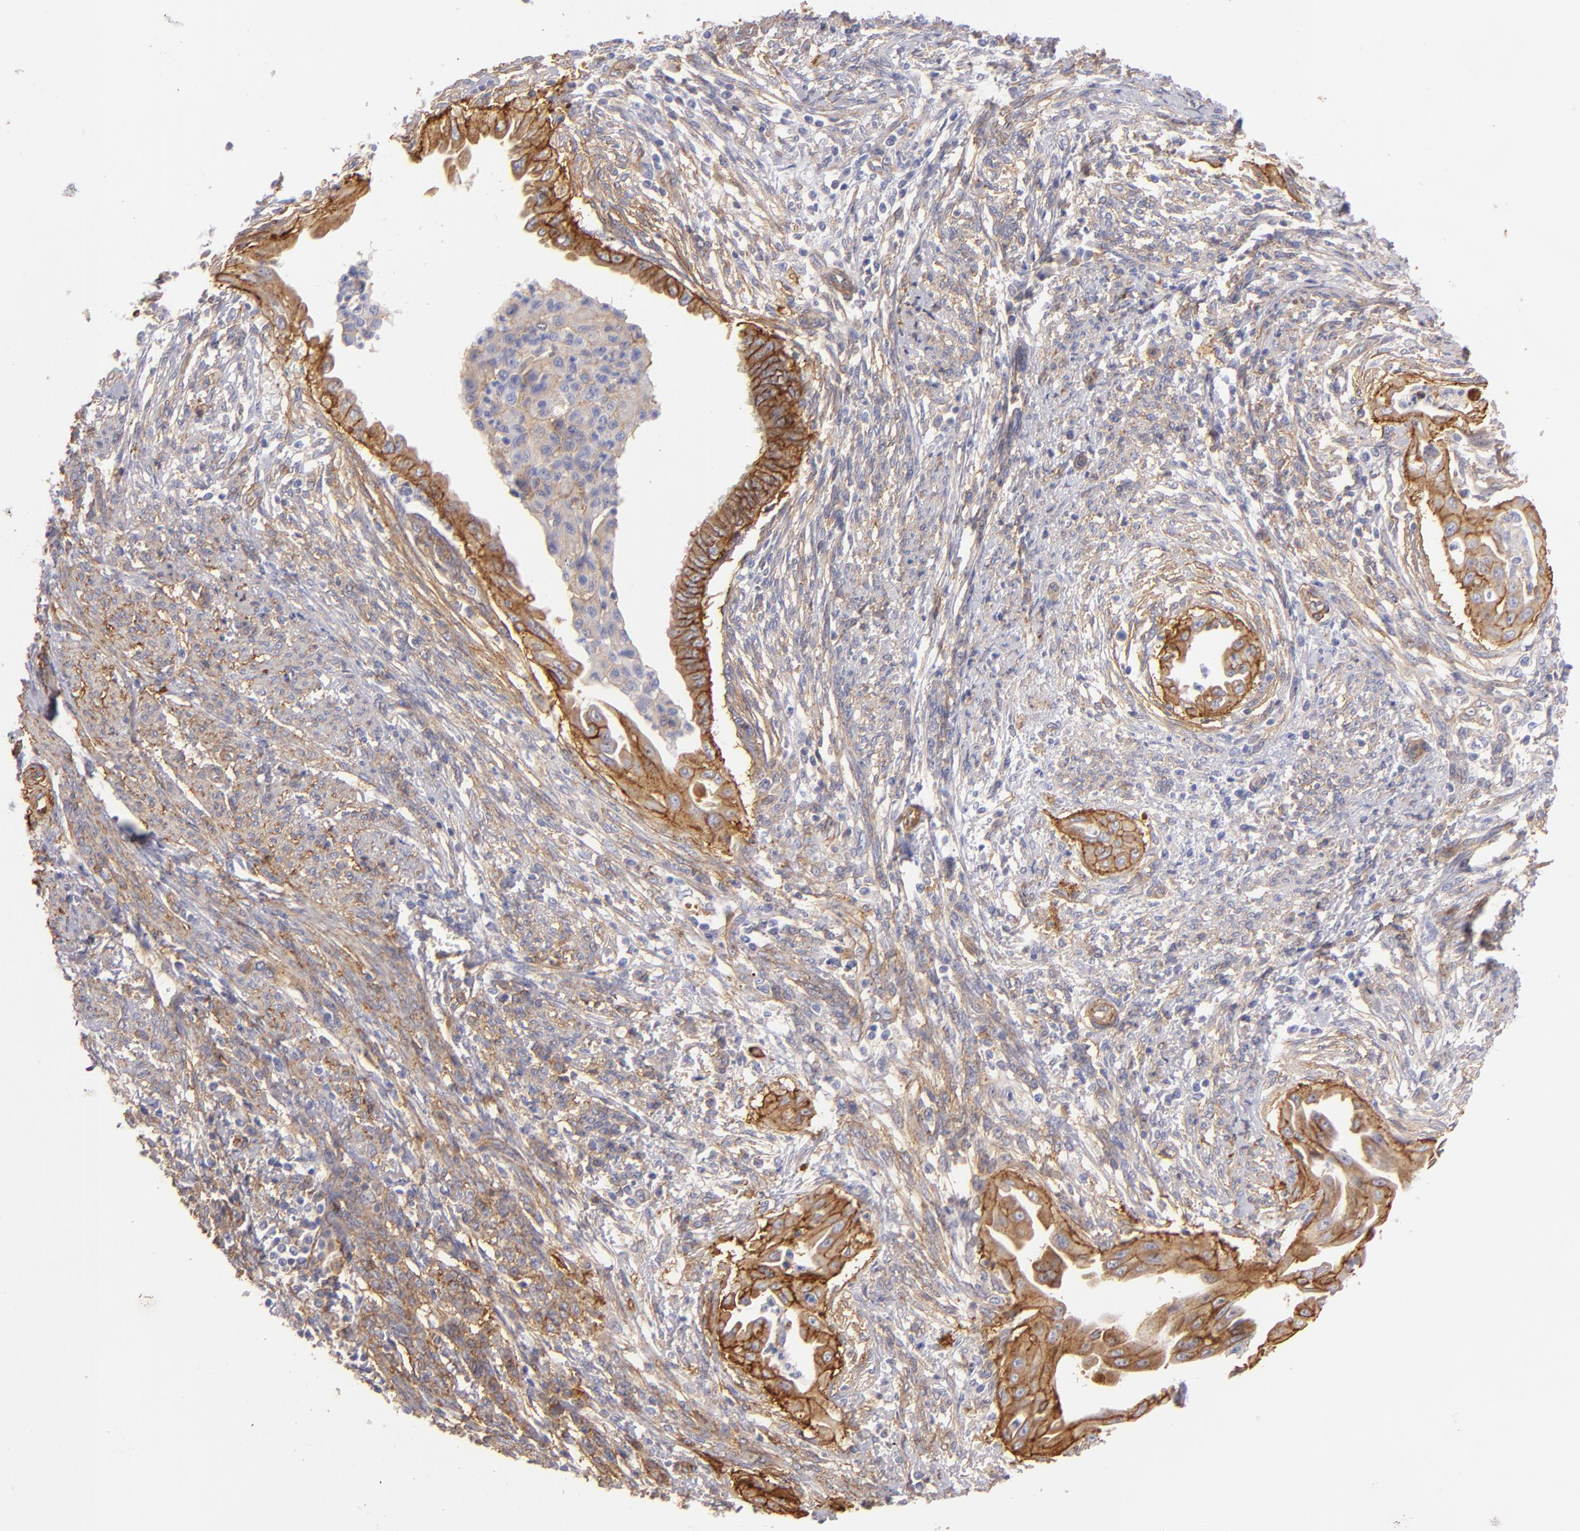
{"staining": {"intensity": "moderate", "quantity": ">75%", "location": "cytoplasmic/membranous"}, "tissue": "endometrial cancer", "cell_type": "Tumor cells", "image_type": "cancer", "snomed": [{"axis": "morphology", "description": "Adenocarcinoma, NOS"}, {"axis": "topography", "description": "Endometrium"}], "caption": "This histopathology image shows IHC staining of human endometrial cancer (adenocarcinoma), with medium moderate cytoplasmic/membranous positivity in about >75% of tumor cells.", "gene": "CD151", "patient": {"sex": "female", "age": 66}}